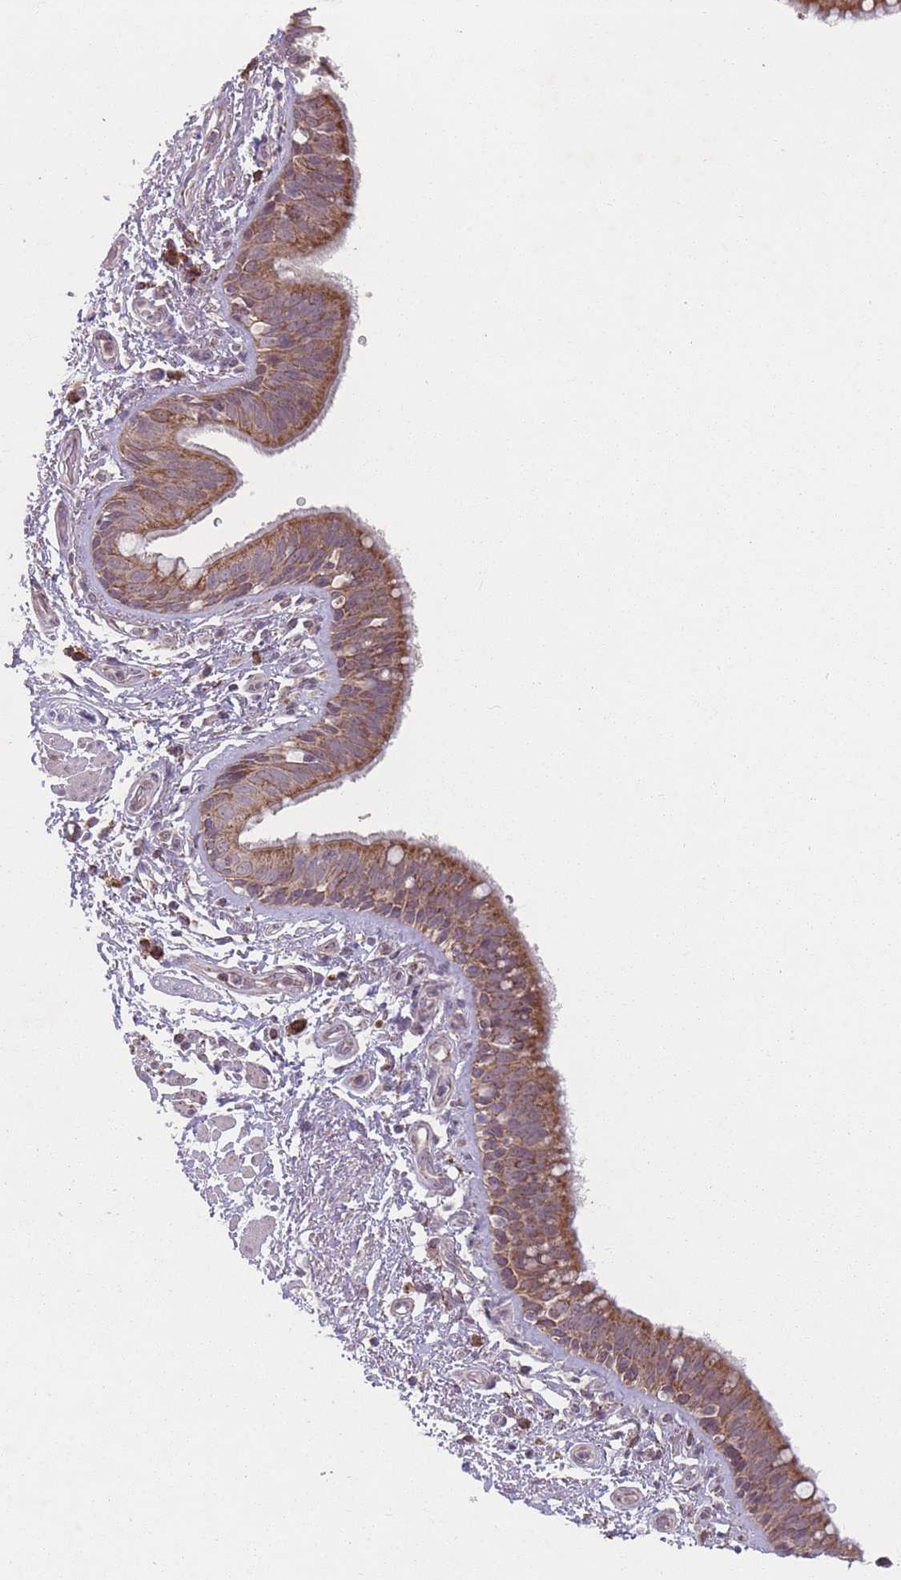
{"staining": {"intensity": "strong", "quantity": "25%-75%", "location": "cytoplasmic/membranous"}, "tissue": "bronchus", "cell_type": "Respiratory epithelial cells", "image_type": "normal", "snomed": [{"axis": "morphology", "description": "Normal tissue, NOS"}, {"axis": "morphology", "description": "Neoplasm, uncertain whether benign or malignant"}, {"axis": "topography", "description": "Bronchus"}, {"axis": "topography", "description": "Lung"}], "caption": "This is a histology image of immunohistochemistry (IHC) staining of unremarkable bronchus, which shows strong positivity in the cytoplasmic/membranous of respiratory epithelial cells.", "gene": "OR10Q1", "patient": {"sex": "male", "age": 55}}